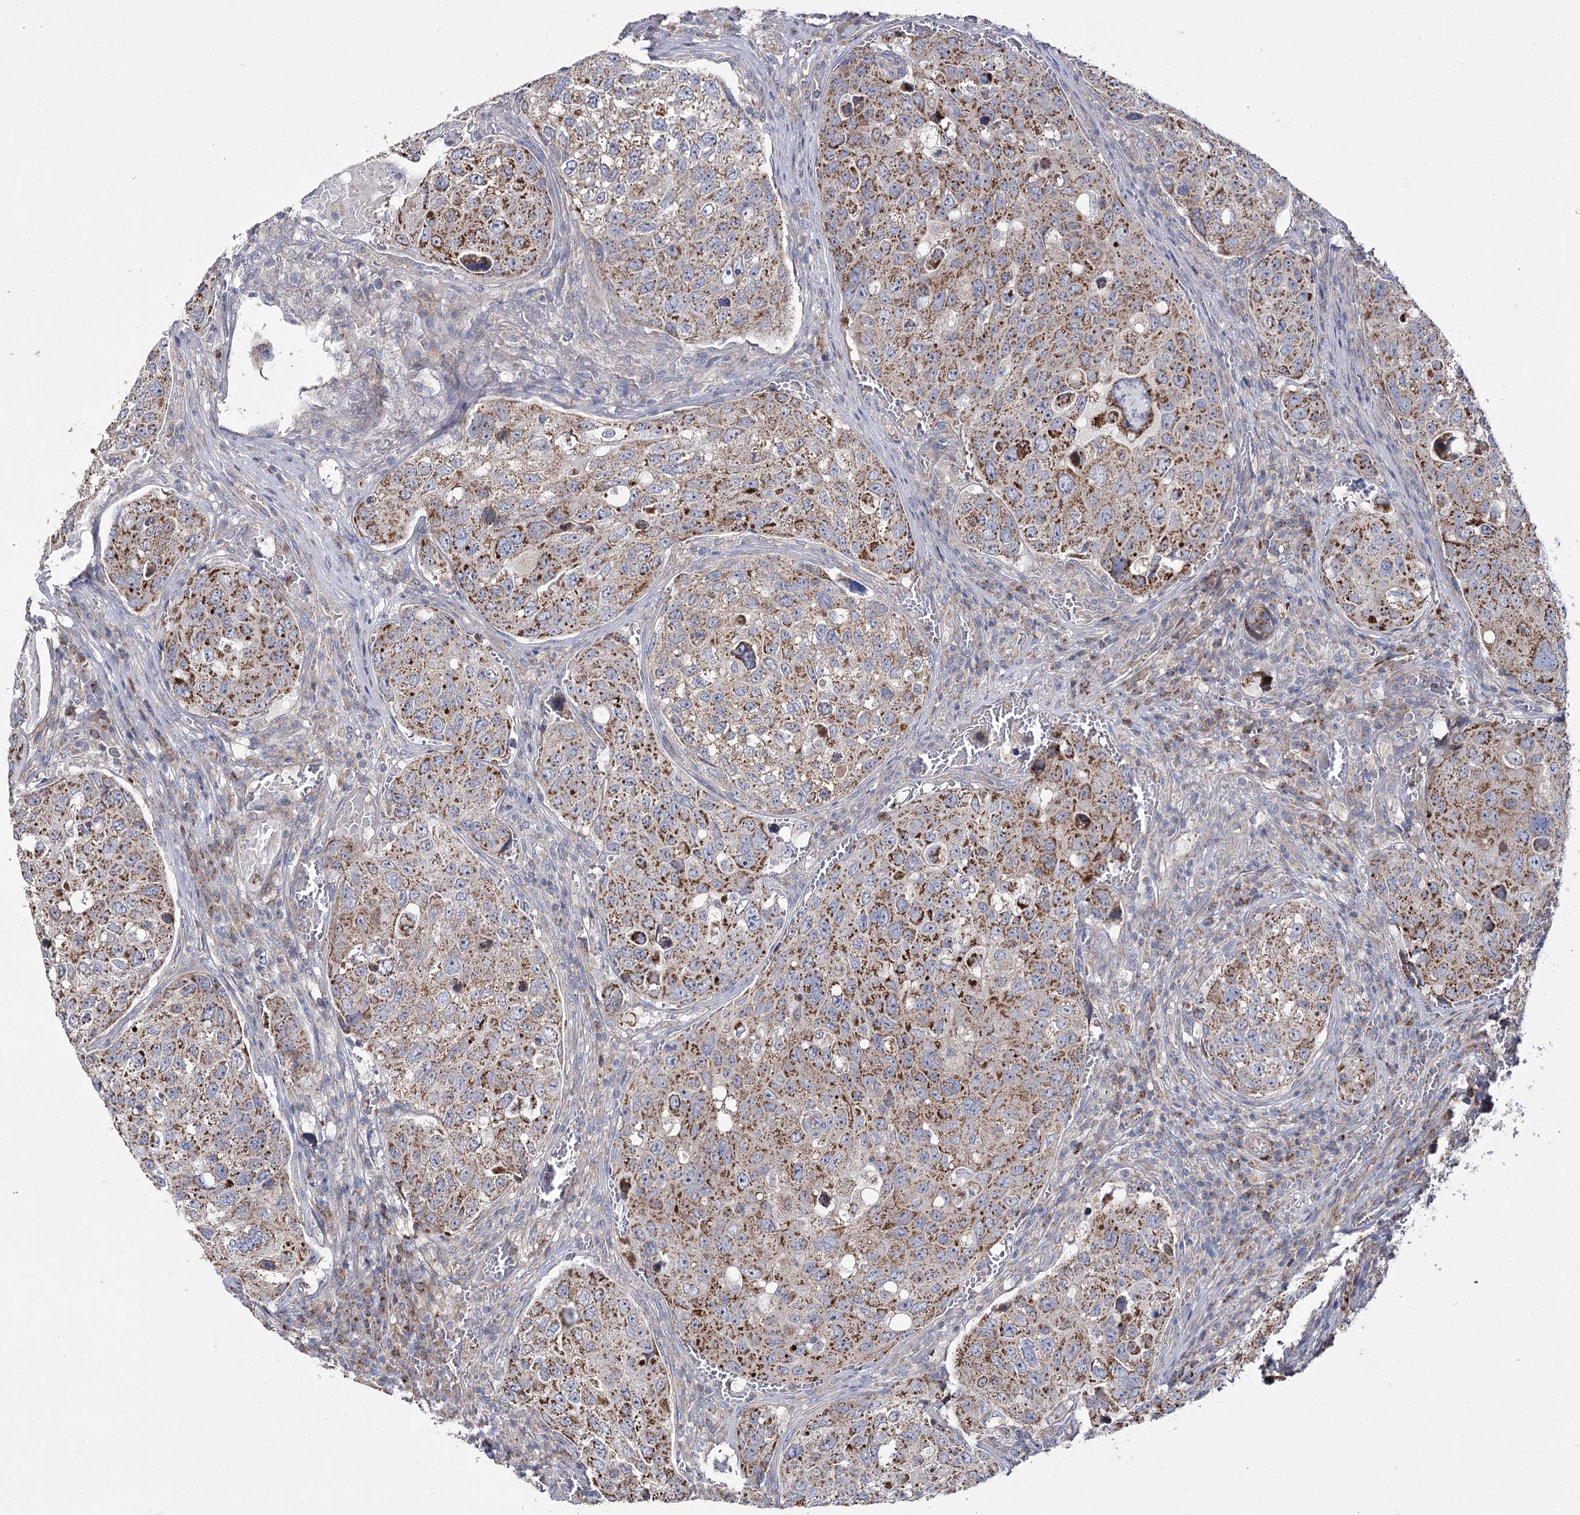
{"staining": {"intensity": "moderate", "quantity": "25%-75%", "location": "cytoplasmic/membranous"}, "tissue": "urothelial cancer", "cell_type": "Tumor cells", "image_type": "cancer", "snomed": [{"axis": "morphology", "description": "Urothelial carcinoma, High grade"}, {"axis": "topography", "description": "Lymph node"}, {"axis": "topography", "description": "Urinary bladder"}], "caption": "Brown immunohistochemical staining in human high-grade urothelial carcinoma exhibits moderate cytoplasmic/membranous positivity in approximately 25%-75% of tumor cells. (brown staining indicates protein expression, while blue staining denotes nuclei).", "gene": "NADK2", "patient": {"sex": "male", "age": 51}}